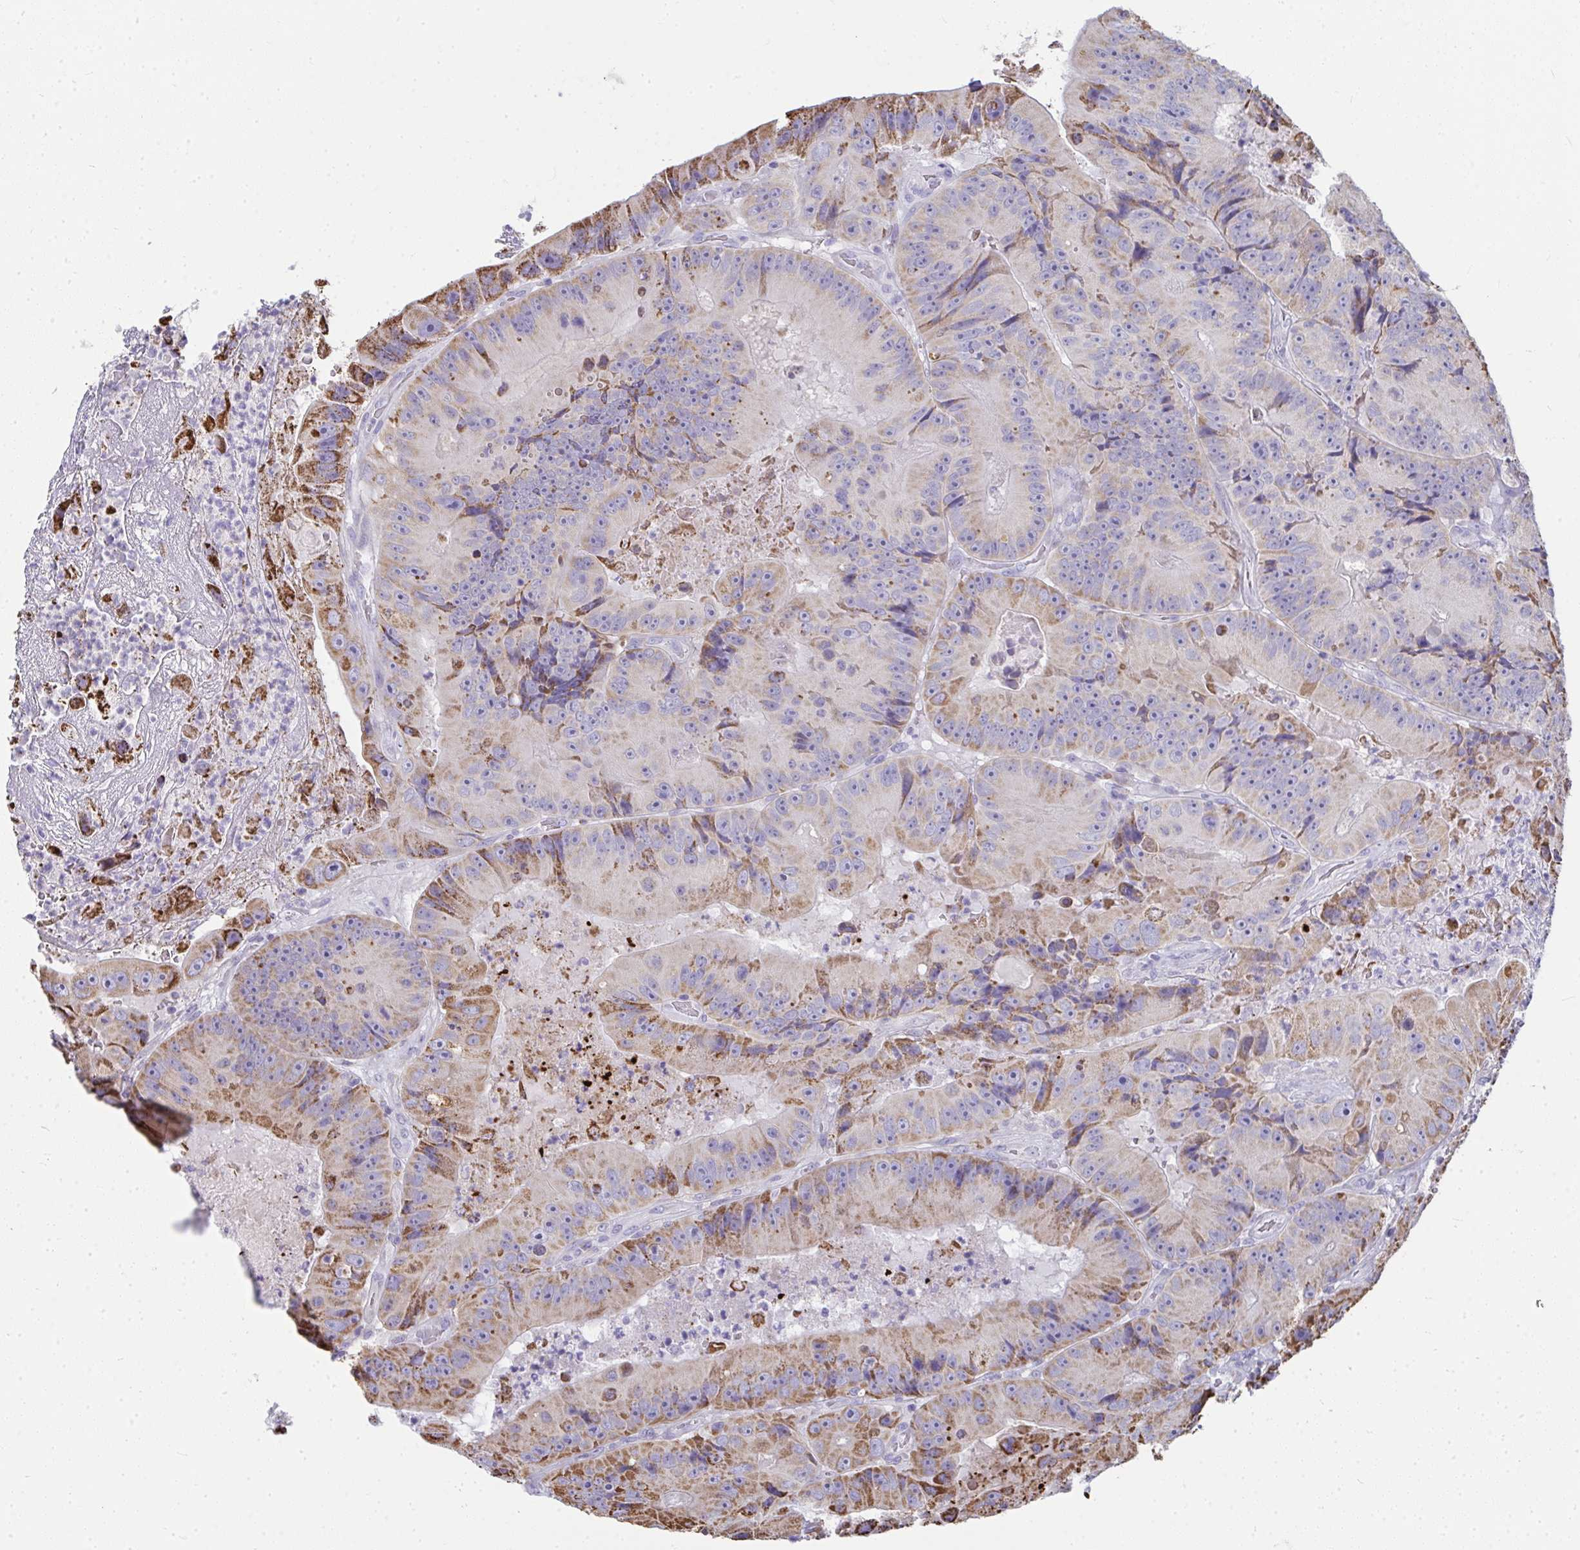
{"staining": {"intensity": "moderate", "quantity": "25%-75%", "location": "cytoplasmic/membranous"}, "tissue": "colorectal cancer", "cell_type": "Tumor cells", "image_type": "cancer", "snomed": [{"axis": "morphology", "description": "Adenocarcinoma, NOS"}, {"axis": "topography", "description": "Colon"}], "caption": "Colorectal cancer (adenocarcinoma) tissue exhibits moderate cytoplasmic/membranous staining in about 25%-75% of tumor cells", "gene": "SLC6A1", "patient": {"sex": "female", "age": 86}}